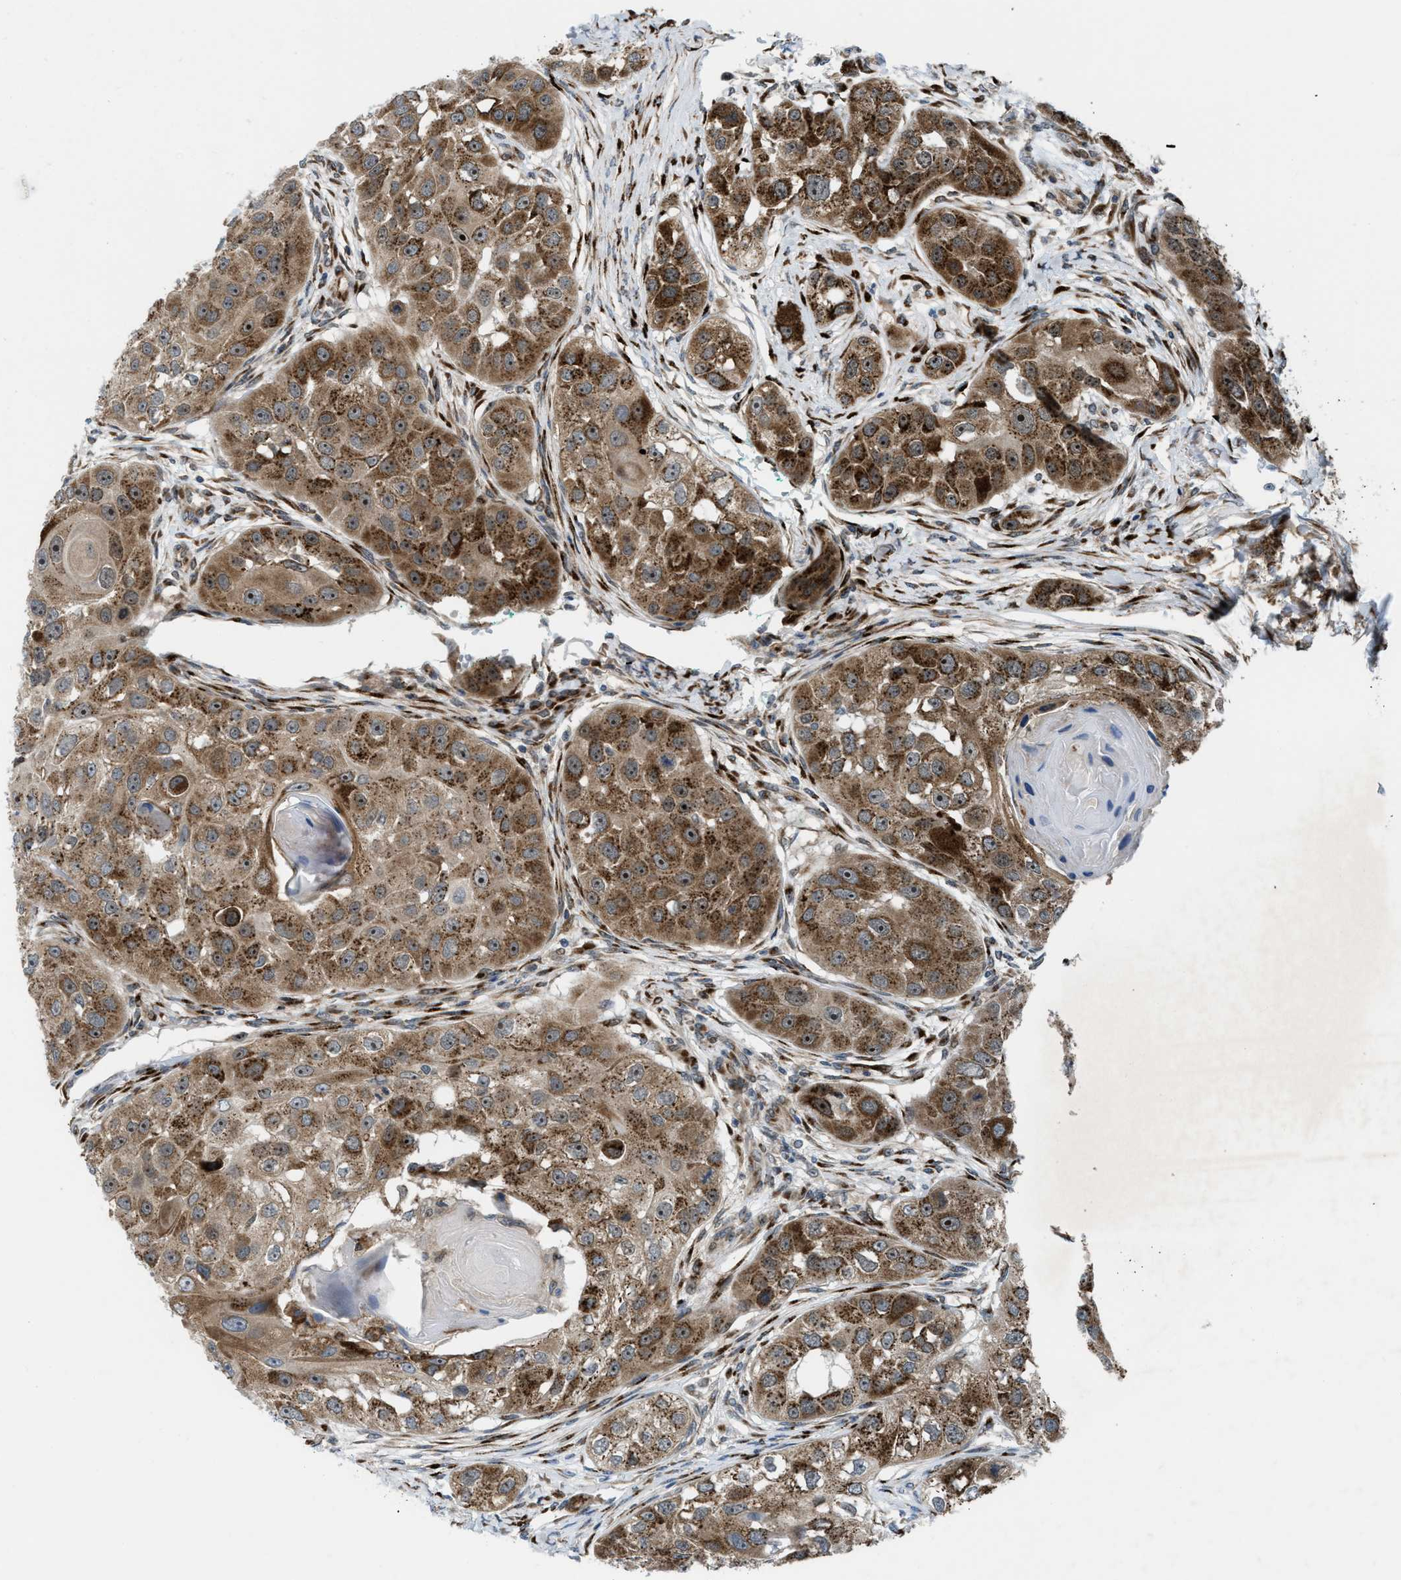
{"staining": {"intensity": "moderate", "quantity": ">75%", "location": "cytoplasmic/membranous,nuclear"}, "tissue": "head and neck cancer", "cell_type": "Tumor cells", "image_type": "cancer", "snomed": [{"axis": "morphology", "description": "Normal tissue, NOS"}, {"axis": "morphology", "description": "Squamous cell carcinoma, NOS"}, {"axis": "topography", "description": "Skeletal muscle"}, {"axis": "topography", "description": "Head-Neck"}], "caption": "DAB (3,3'-diaminobenzidine) immunohistochemical staining of human head and neck squamous cell carcinoma exhibits moderate cytoplasmic/membranous and nuclear protein positivity in approximately >75% of tumor cells.", "gene": "SLC38A10", "patient": {"sex": "male", "age": 51}}